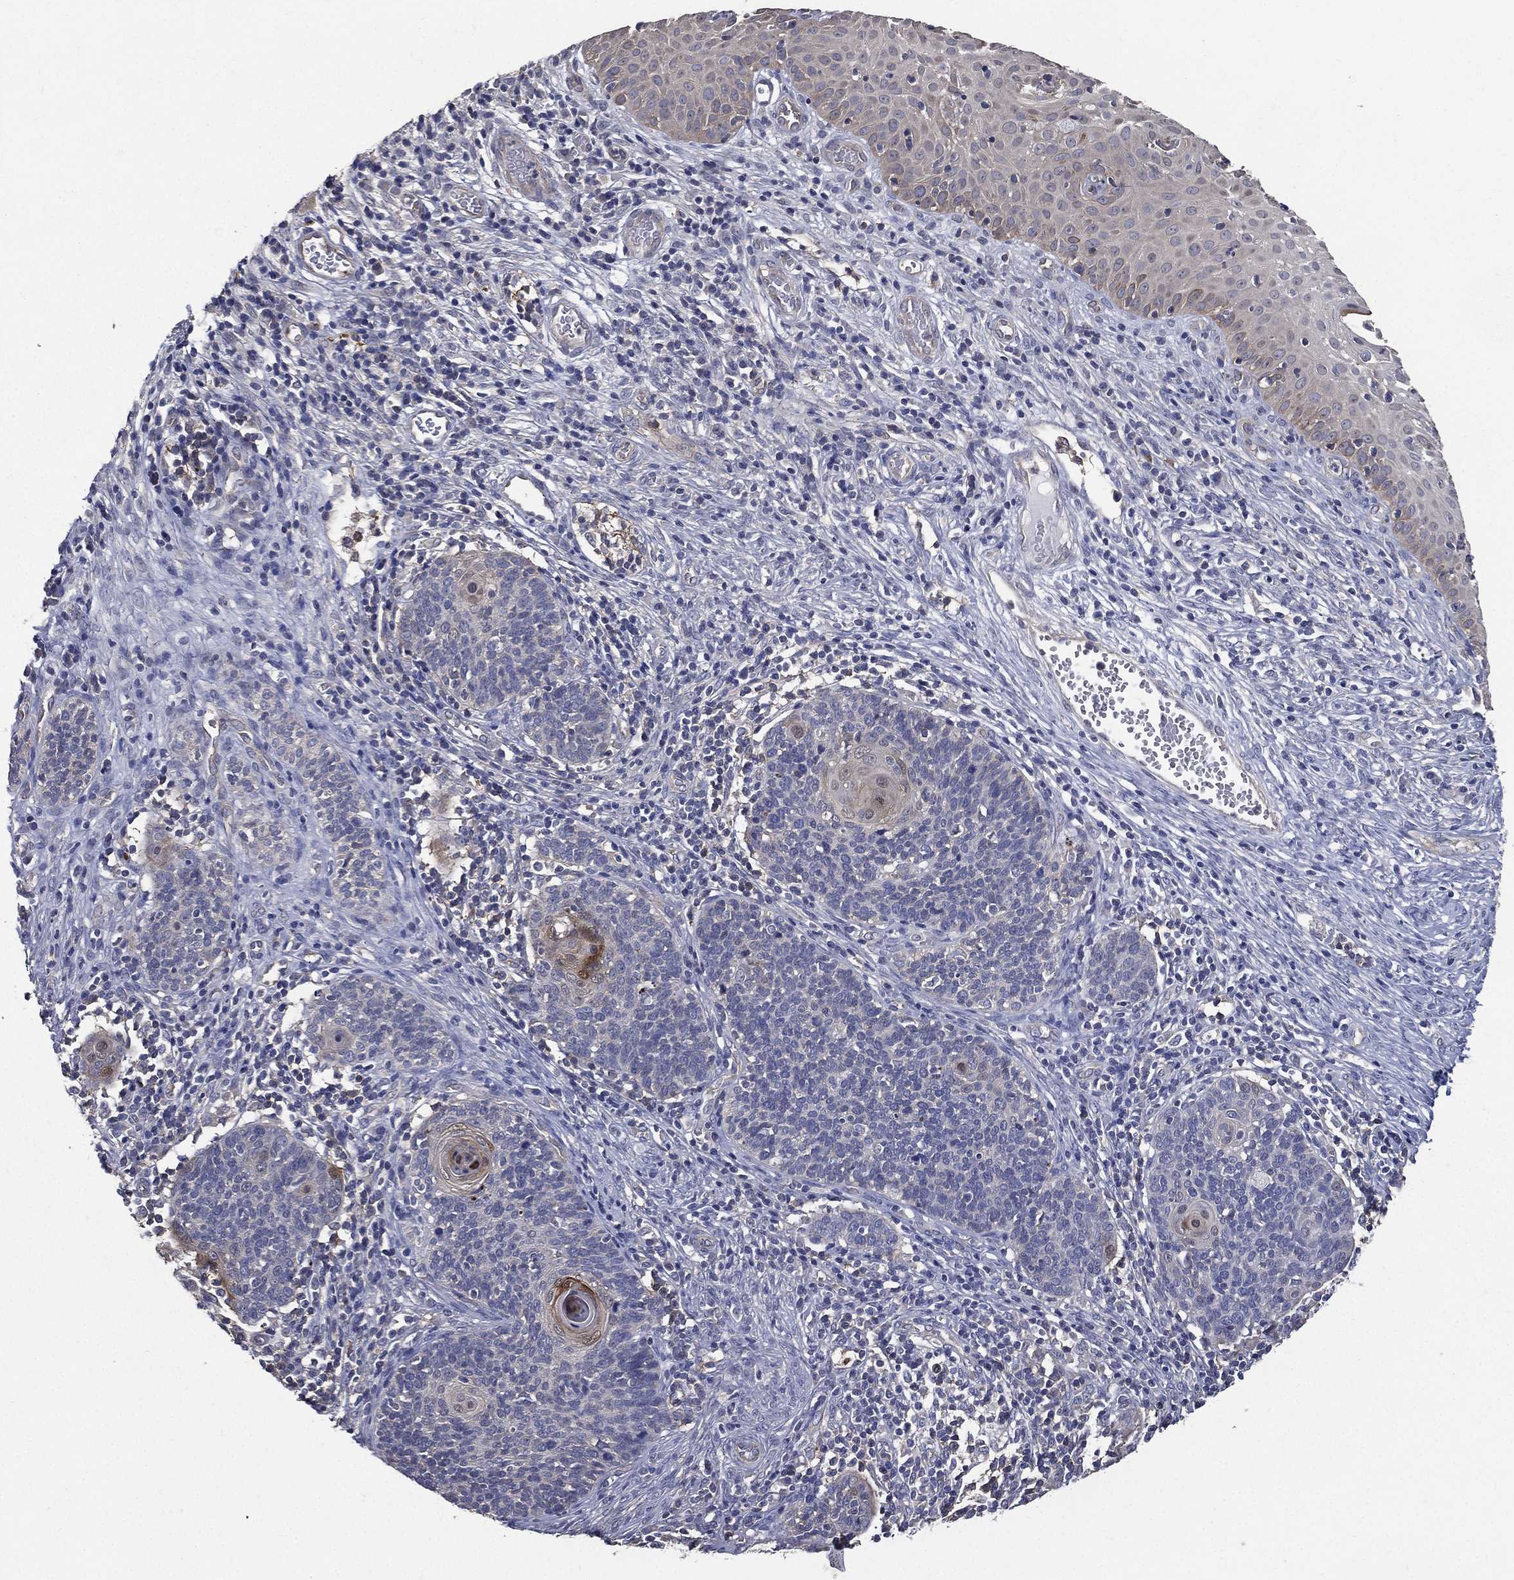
{"staining": {"intensity": "moderate", "quantity": "<25%", "location": "cytoplasmic/membranous"}, "tissue": "cervical cancer", "cell_type": "Tumor cells", "image_type": "cancer", "snomed": [{"axis": "morphology", "description": "Normal tissue, NOS"}, {"axis": "morphology", "description": "Squamous cell carcinoma, NOS"}, {"axis": "topography", "description": "Cervix"}], "caption": "Tumor cells reveal low levels of moderate cytoplasmic/membranous expression in about <25% of cells in human cervical cancer (squamous cell carcinoma). (DAB IHC, brown staining for protein, blue staining for nuclei).", "gene": "SERPINB2", "patient": {"sex": "female", "age": 39}}